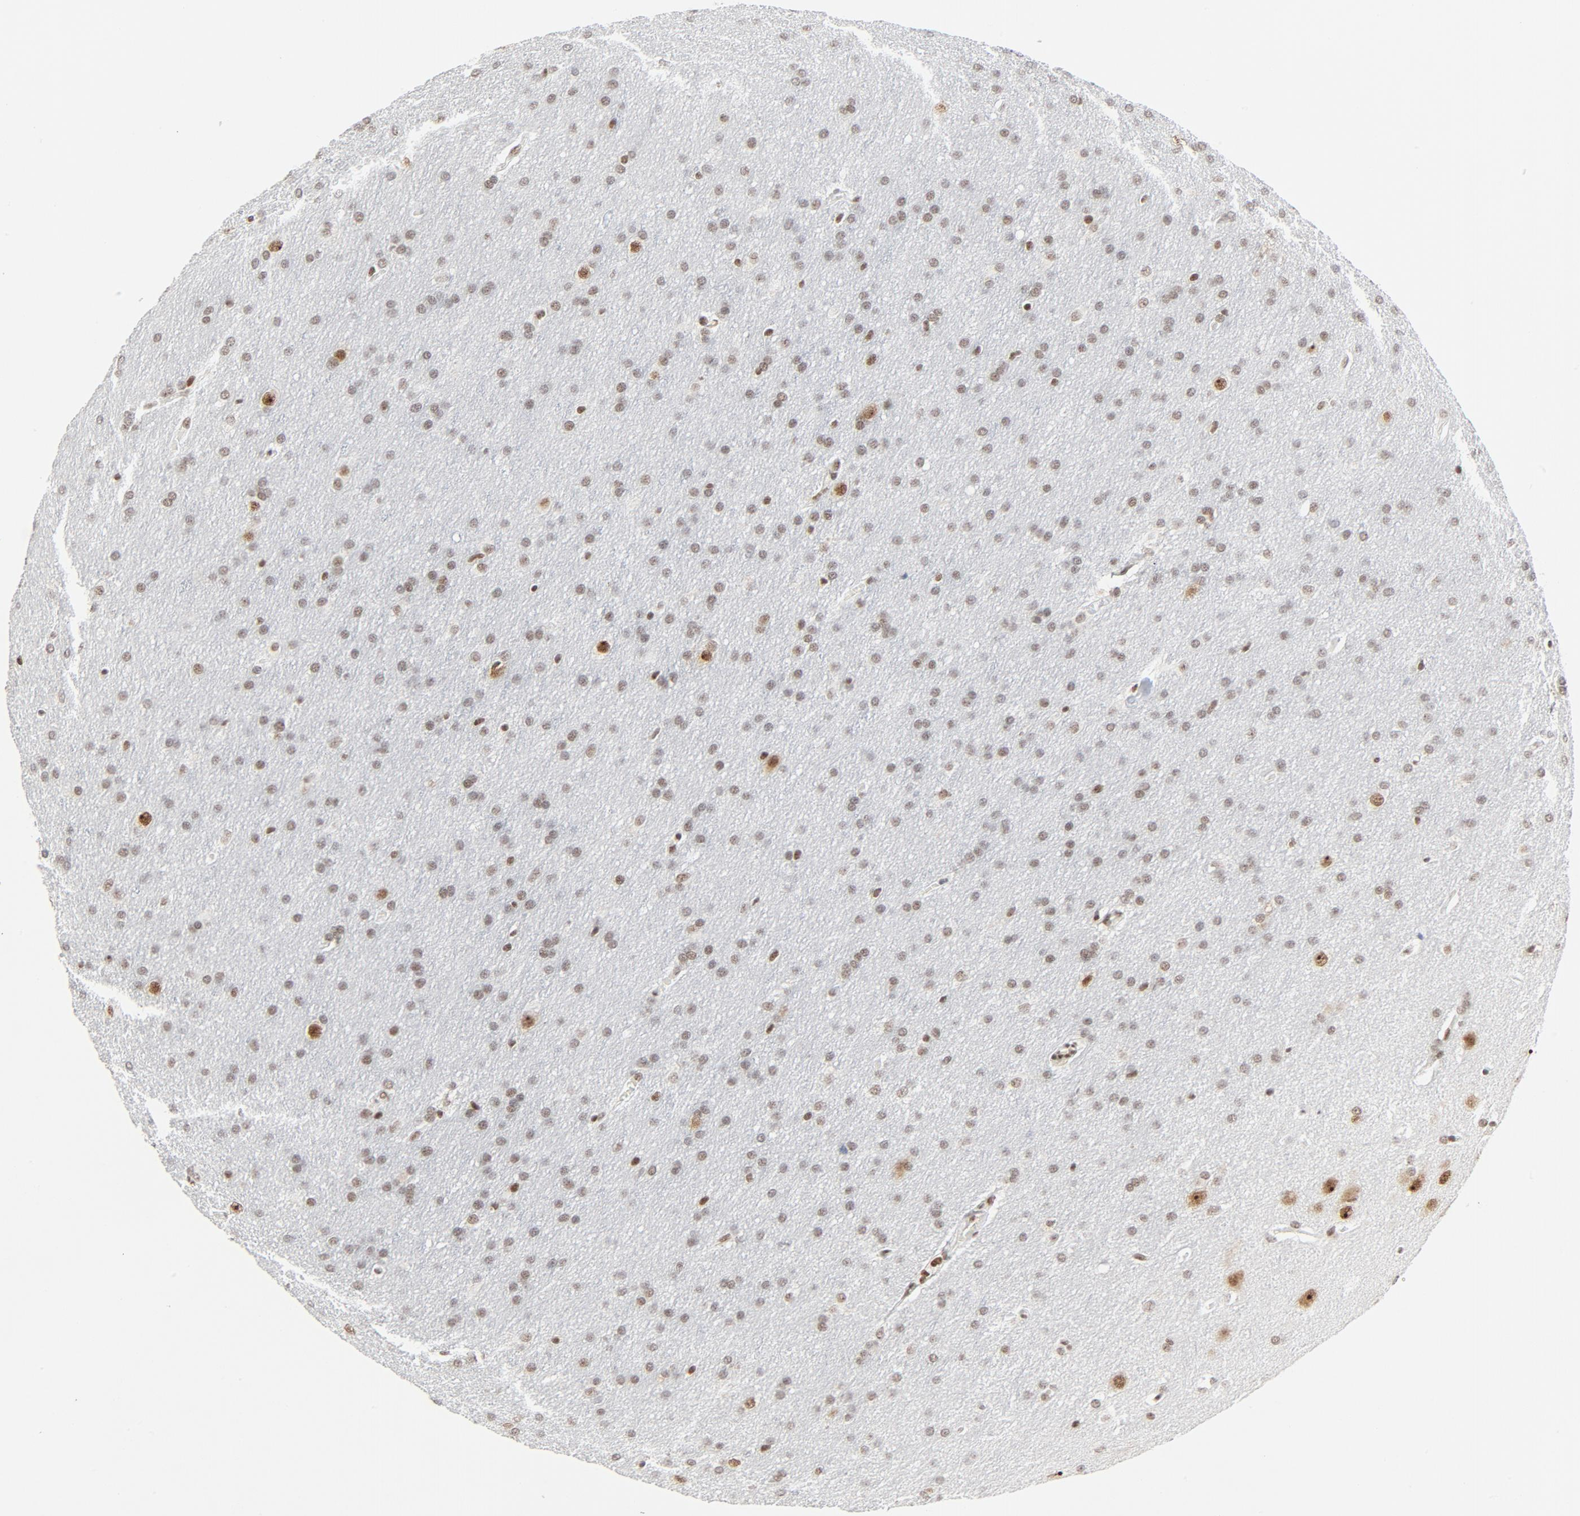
{"staining": {"intensity": "moderate", "quantity": ">75%", "location": "nuclear"}, "tissue": "glioma", "cell_type": "Tumor cells", "image_type": "cancer", "snomed": [{"axis": "morphology", "description": "Glioma, malignant, Low grade"}, {"axis": "topography", "description": "Brain"}], "caption": "The photomicrograph shows a brown stain indicating the presence of a protein in the nuclear of tumor cells in malignant low-grade glioma. The staining was performed using DAB to visualize the protein expression in brown, while the nuclei were stained in blue with hematoxylin (Magnification: 20x).", "gene": "GTF2H1", "patient": {"sex": "female", "age": 32}}